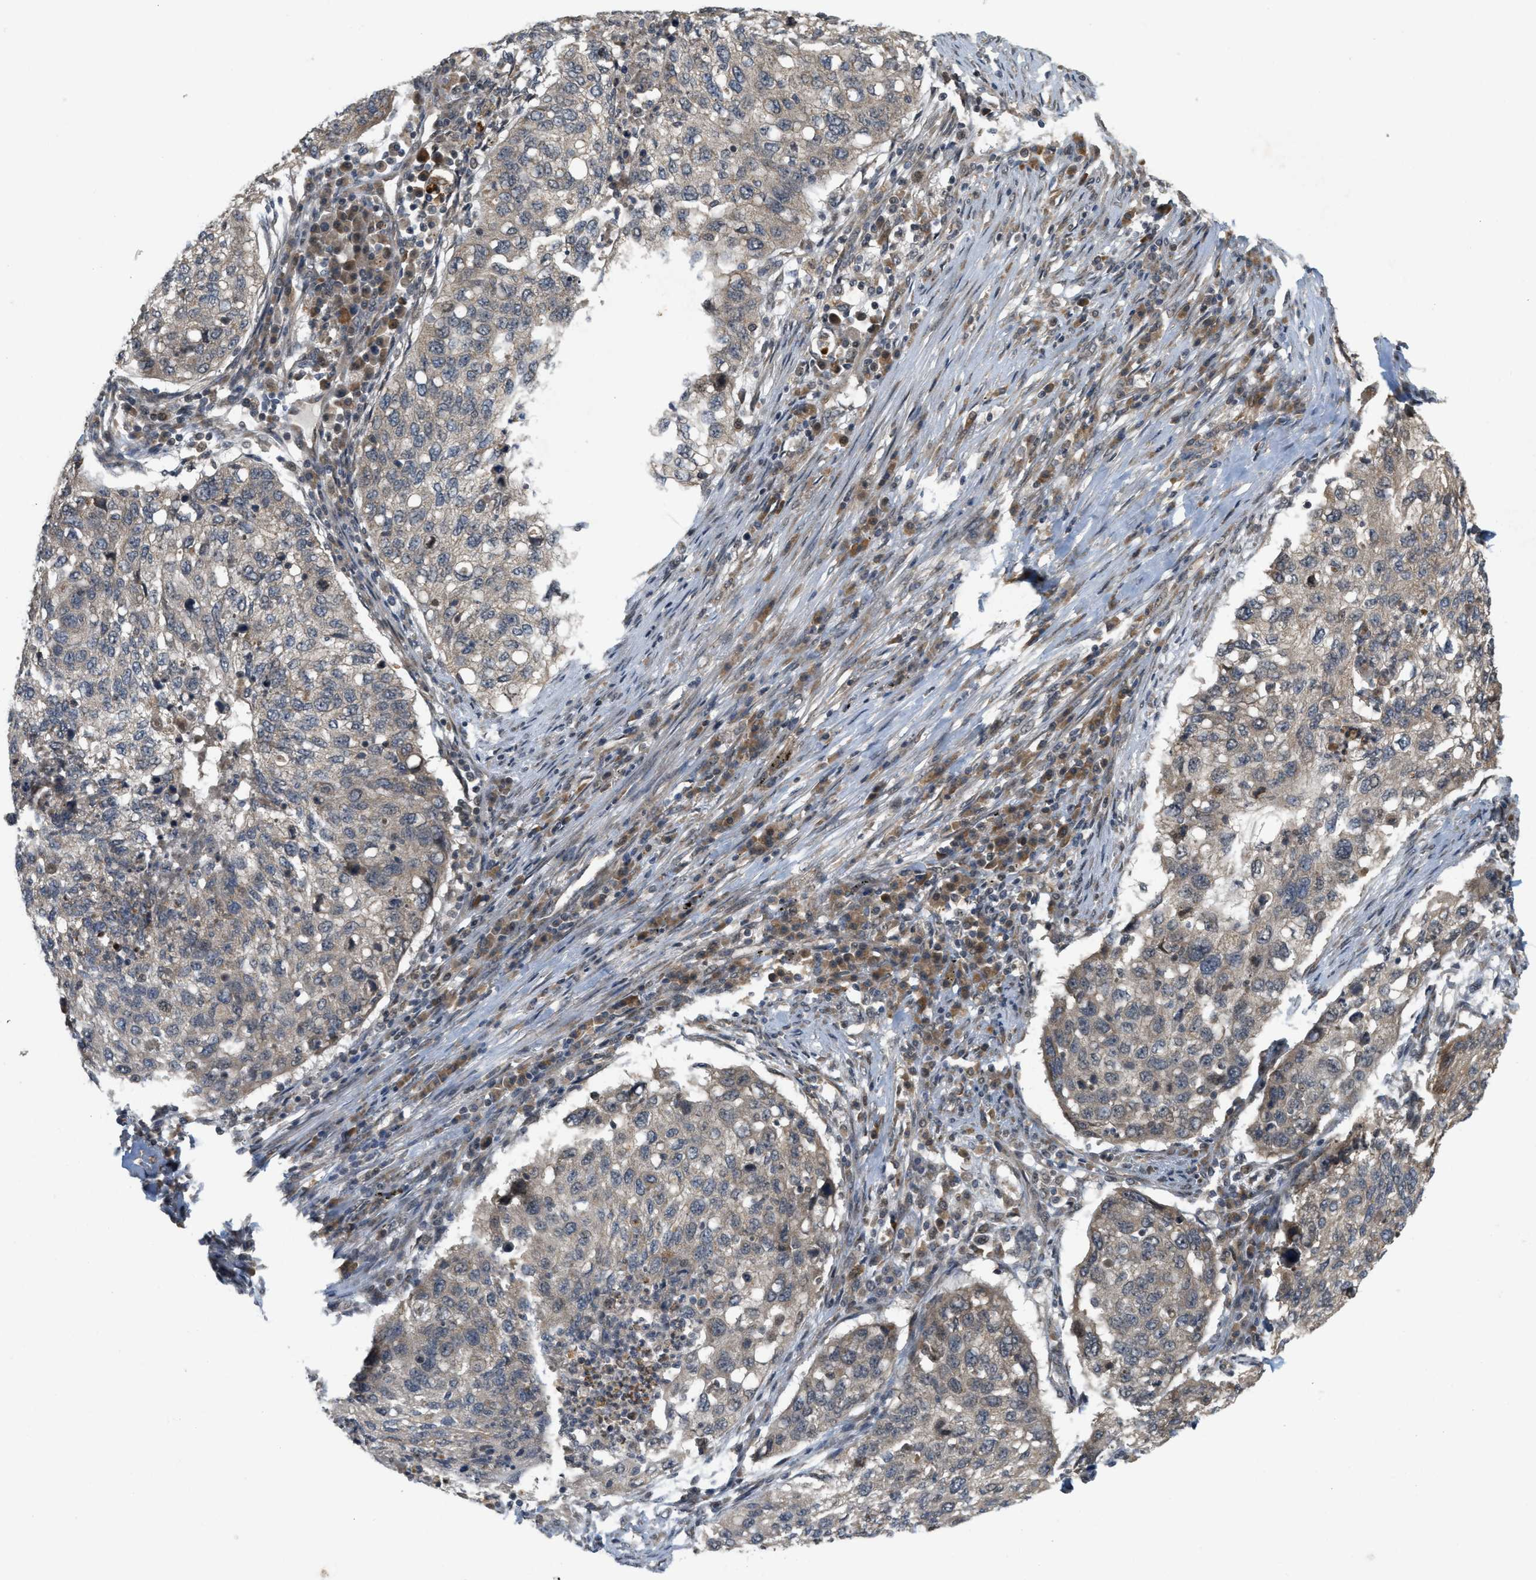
{"staining": {"intensity": "weak", "quantity": ">75%", "location": "cytoplasmic/membranous"}, "tissue": "lung cancer", "cell_type": "Tumor cells", "image_type": "cancer", "snomed": [{"axis": "morphology", "description": "Squamous cell carcinoma, NOS"}, {"axis": "topography", "description": "Lung"}], "caption": "Squamous cell carcinoma (lung) was stained to show a protein in brown. There is low levels of weak cytoplasmic/membranous positivity in approximately >75% of tumor cells.", "gene": "PRKD1", "patient": {"sex": "female", "age": 63}}